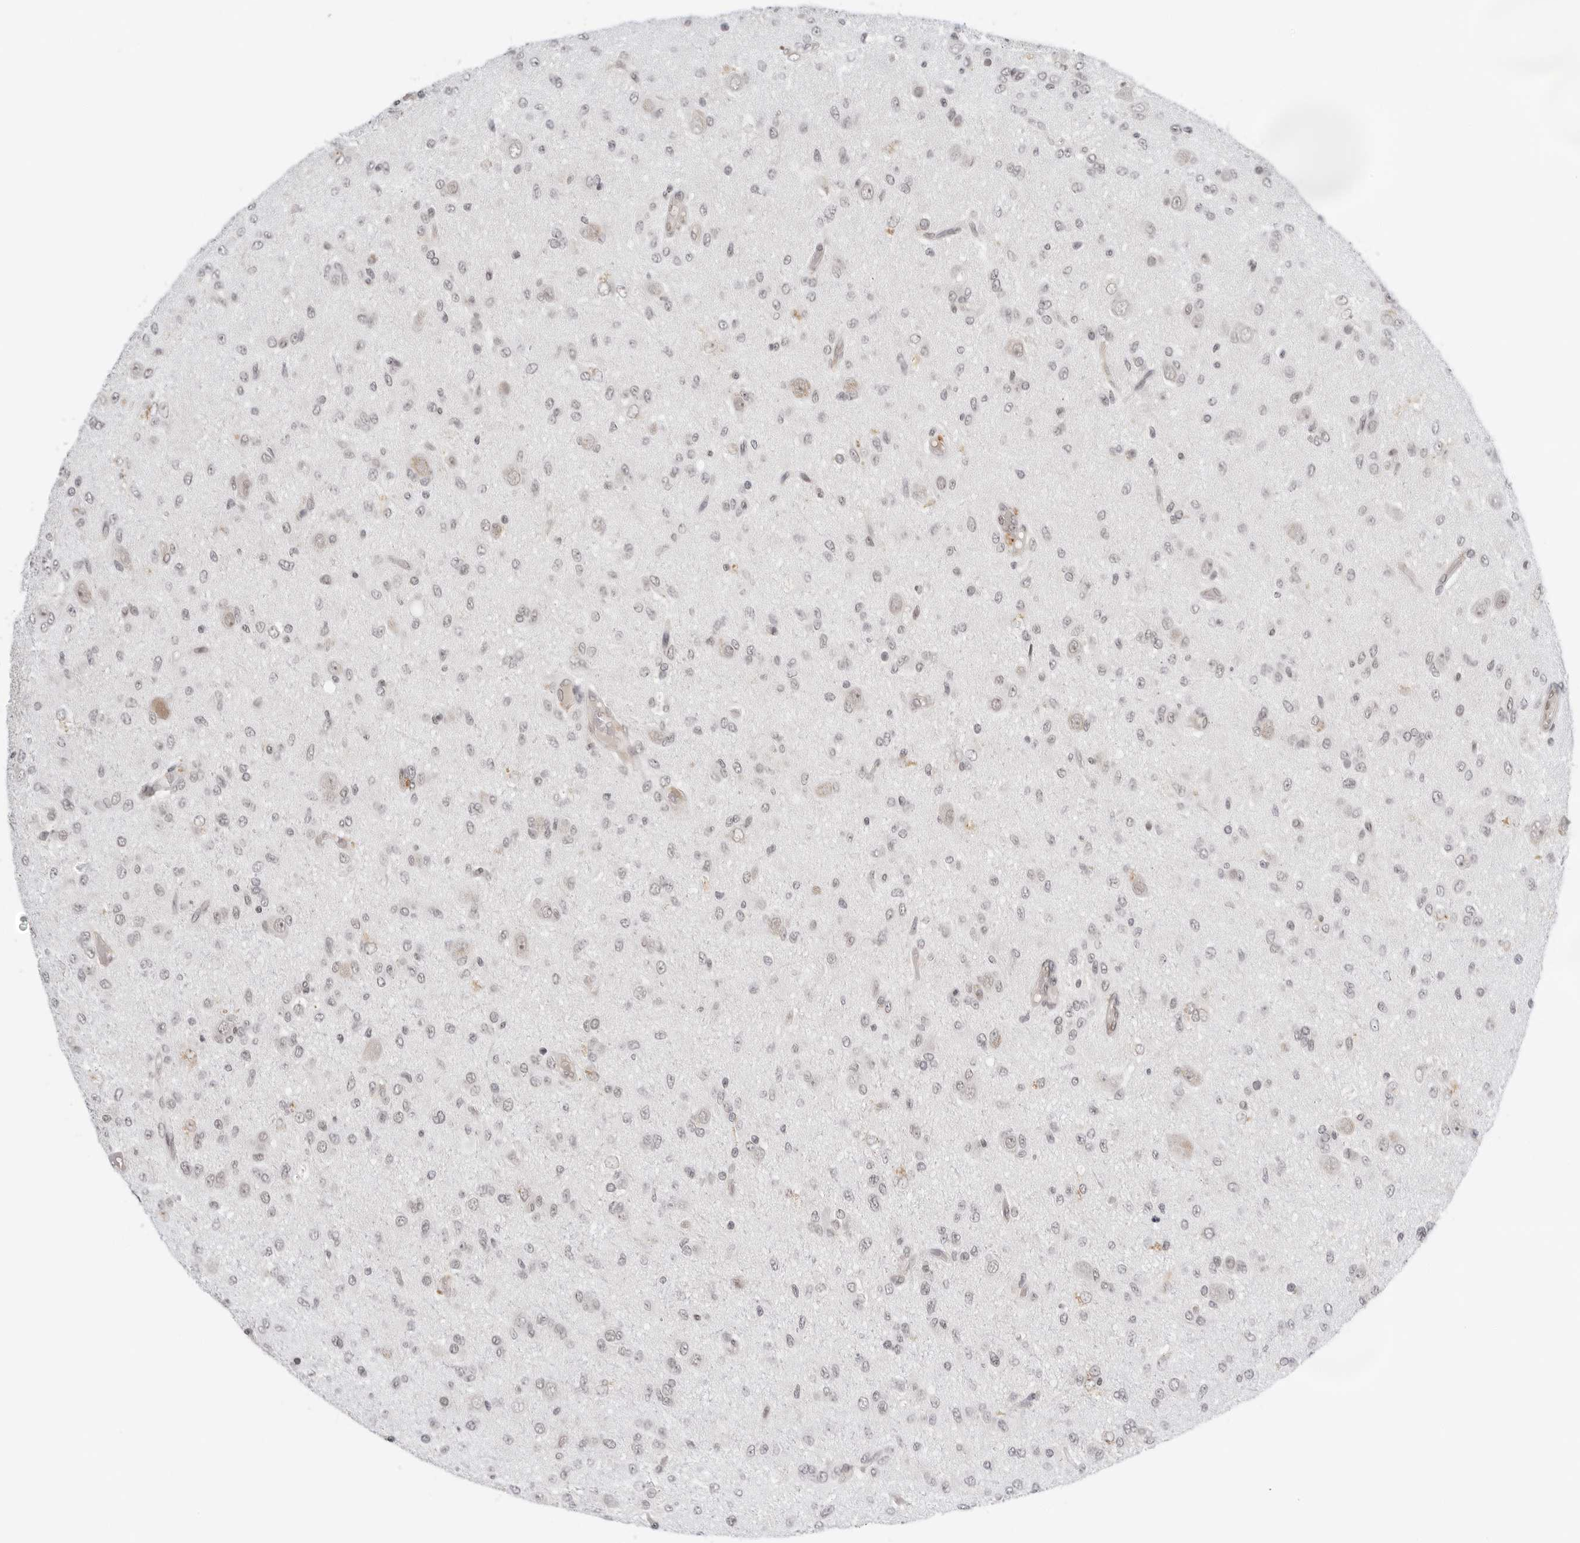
{"staining": {"intensity": "negative", "quantity": "none", "location": "none"}, "tissue": "glioma", "cell_type": "Tumor cells", "image_type": "cancer", "snomed": [{"axis": "morphology", "description": "Glioma, malignant, High grade"}, {"axis": "topography", "description": "Brain"}], "caption": "High power microscopy photomicrograph of an immunohistochemistry image of high-grade glioma (malignant), revealing no significant staining in tumor cells.", "gene": "TOX4", "patient": {"sex": "female", "age": 59}}